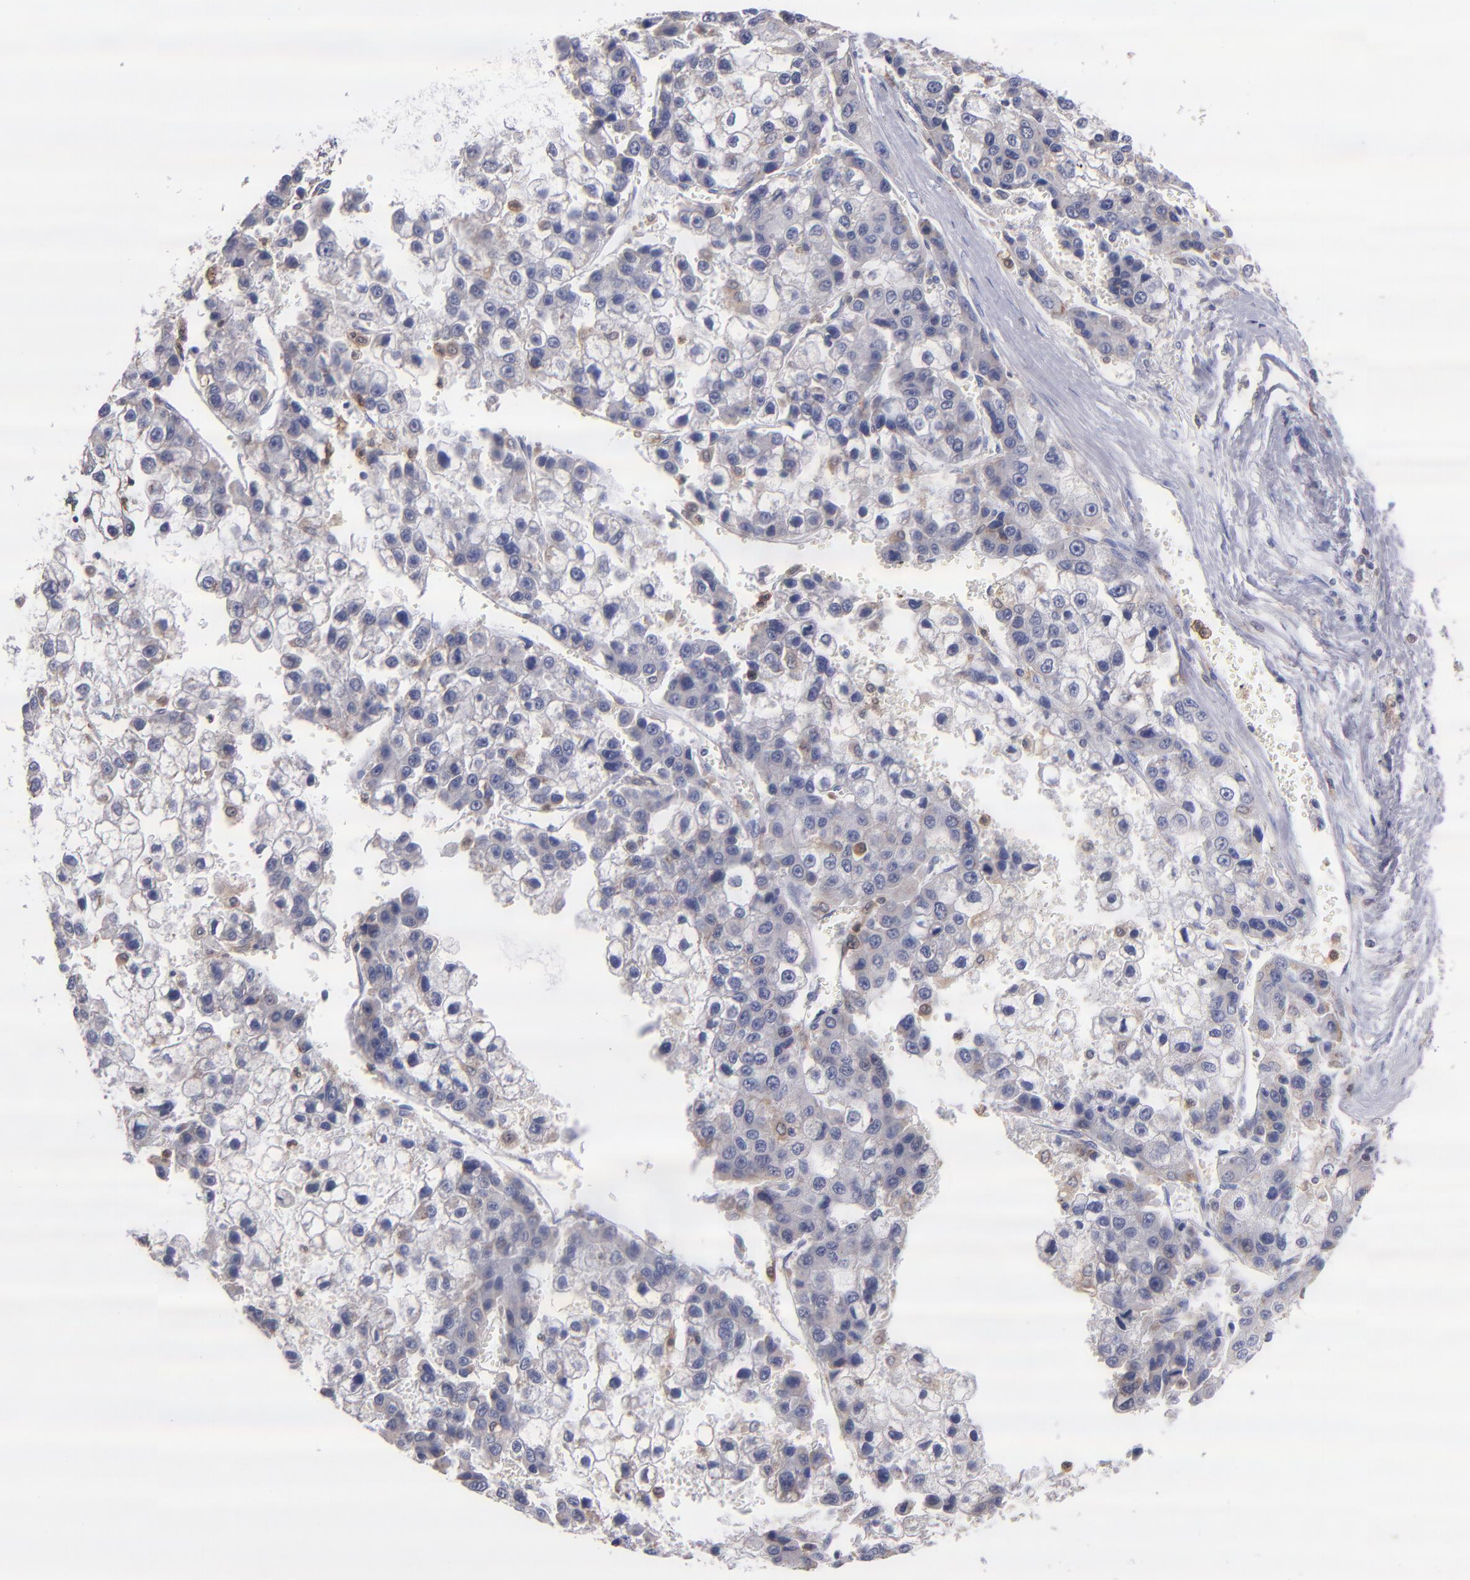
{"staining": {"intensity": "negative", "quantity": "none", "location": "none"}, "tissue": "liver cancer", "cell_type": "Tumor cells", "image_type": "cancer", "snomed": [{"axis": "morphology", "description": "Carcinoma, Hepatocellular, NOS"}, {"axis": "topography", "description": "Liver"}], "caption": "Immunohistochemical staining of human liver cancer exhibits no significant positivity in tumor cells.", "gene": "PRKCD", "patient": {"sex": "female", "age": 66}}